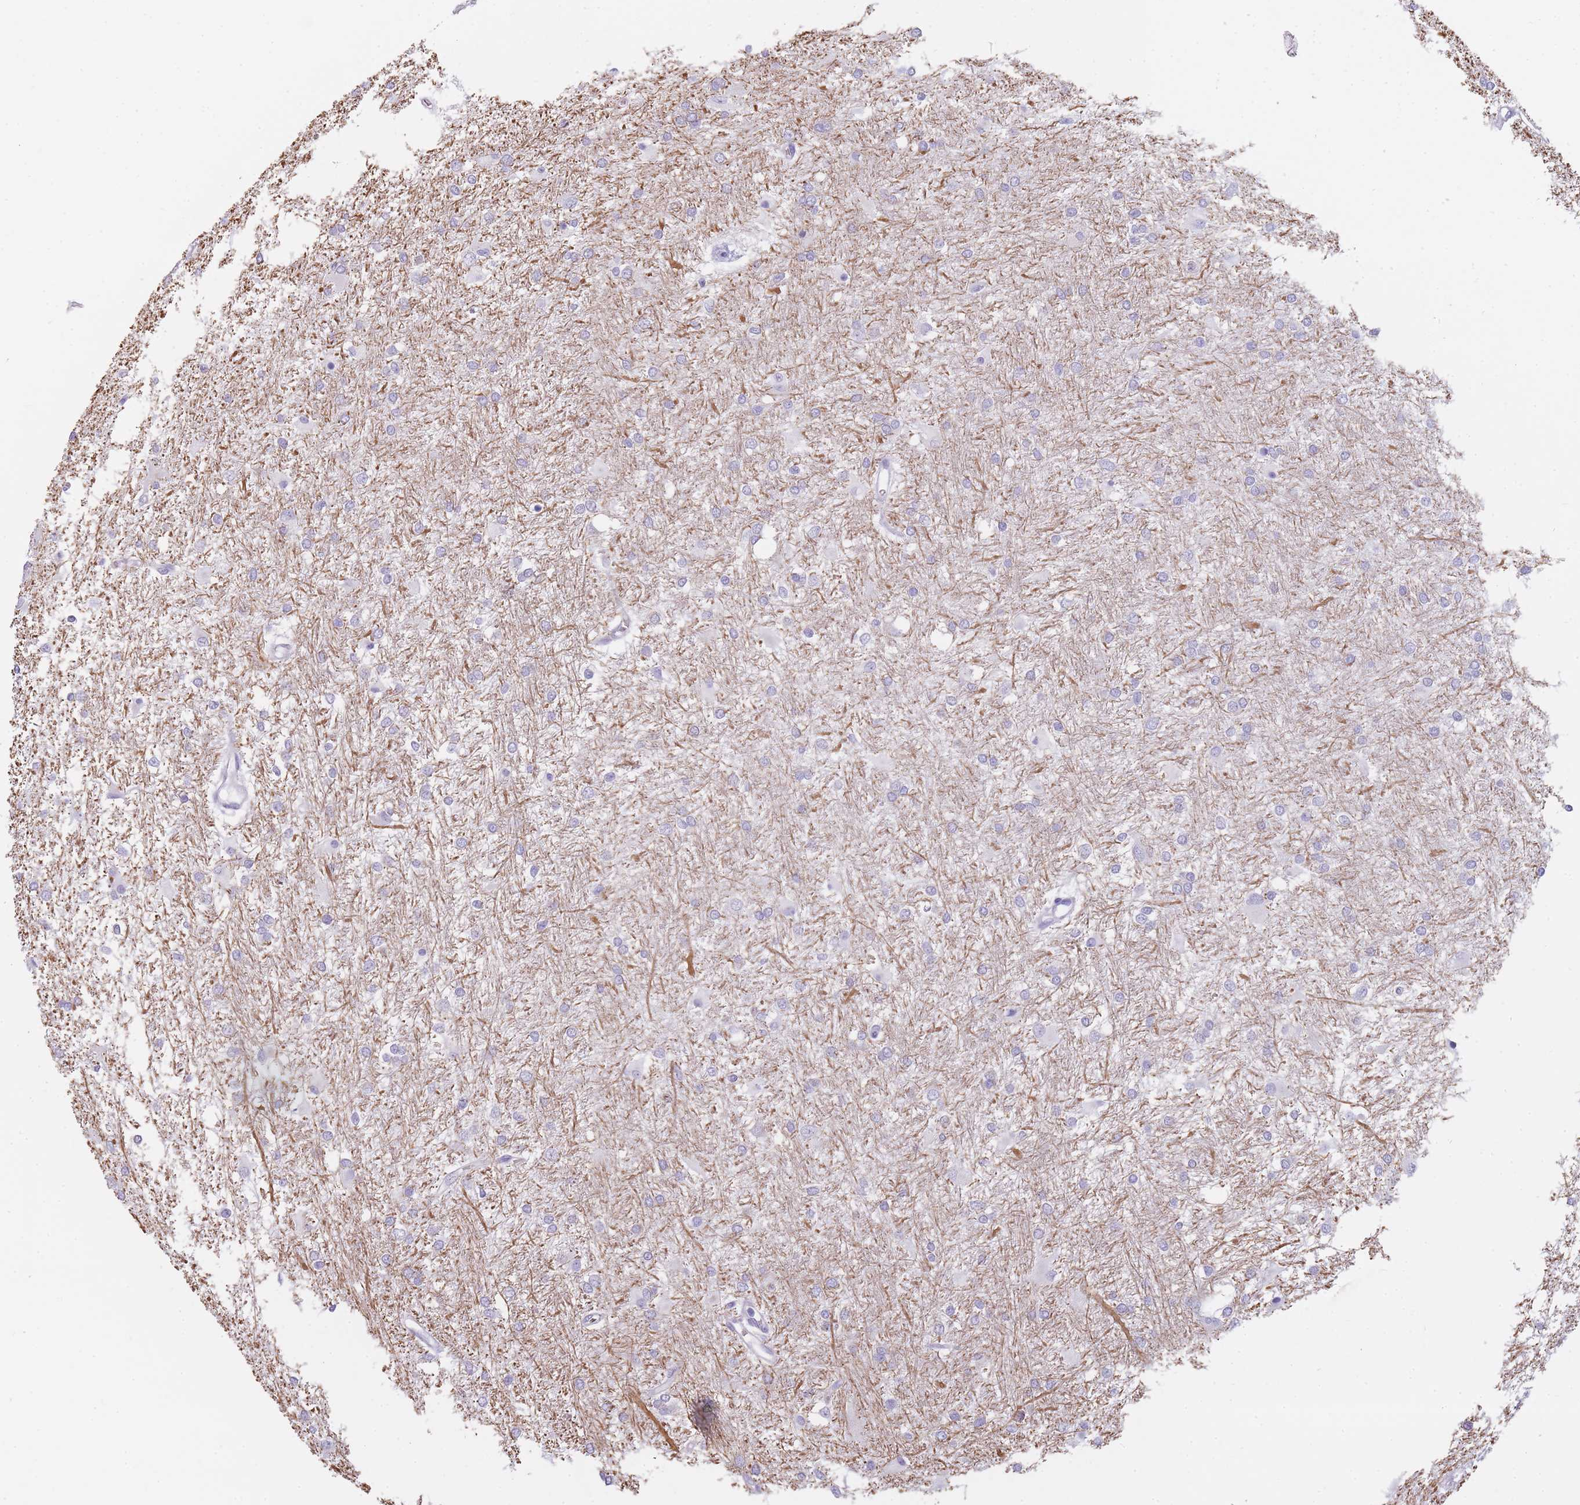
{"staining": {"intensity": "negative", "quantity": "none", "location": "none"}, "tissue": "glioma", "cell_type": "Tumor cells", "image_type": "cancer", "snomed": [{"axis": "morphology", "description": "Glioma, malignant, High grade"}, {"axis": "topography", "description": "Brain"}], "caption": "Malignant high-grade glioma was stained to show a protein in brown. There is no significant staining in tumor cells.", "gene": "CR1L", "patient": {"sex": "female", "age": 50}}